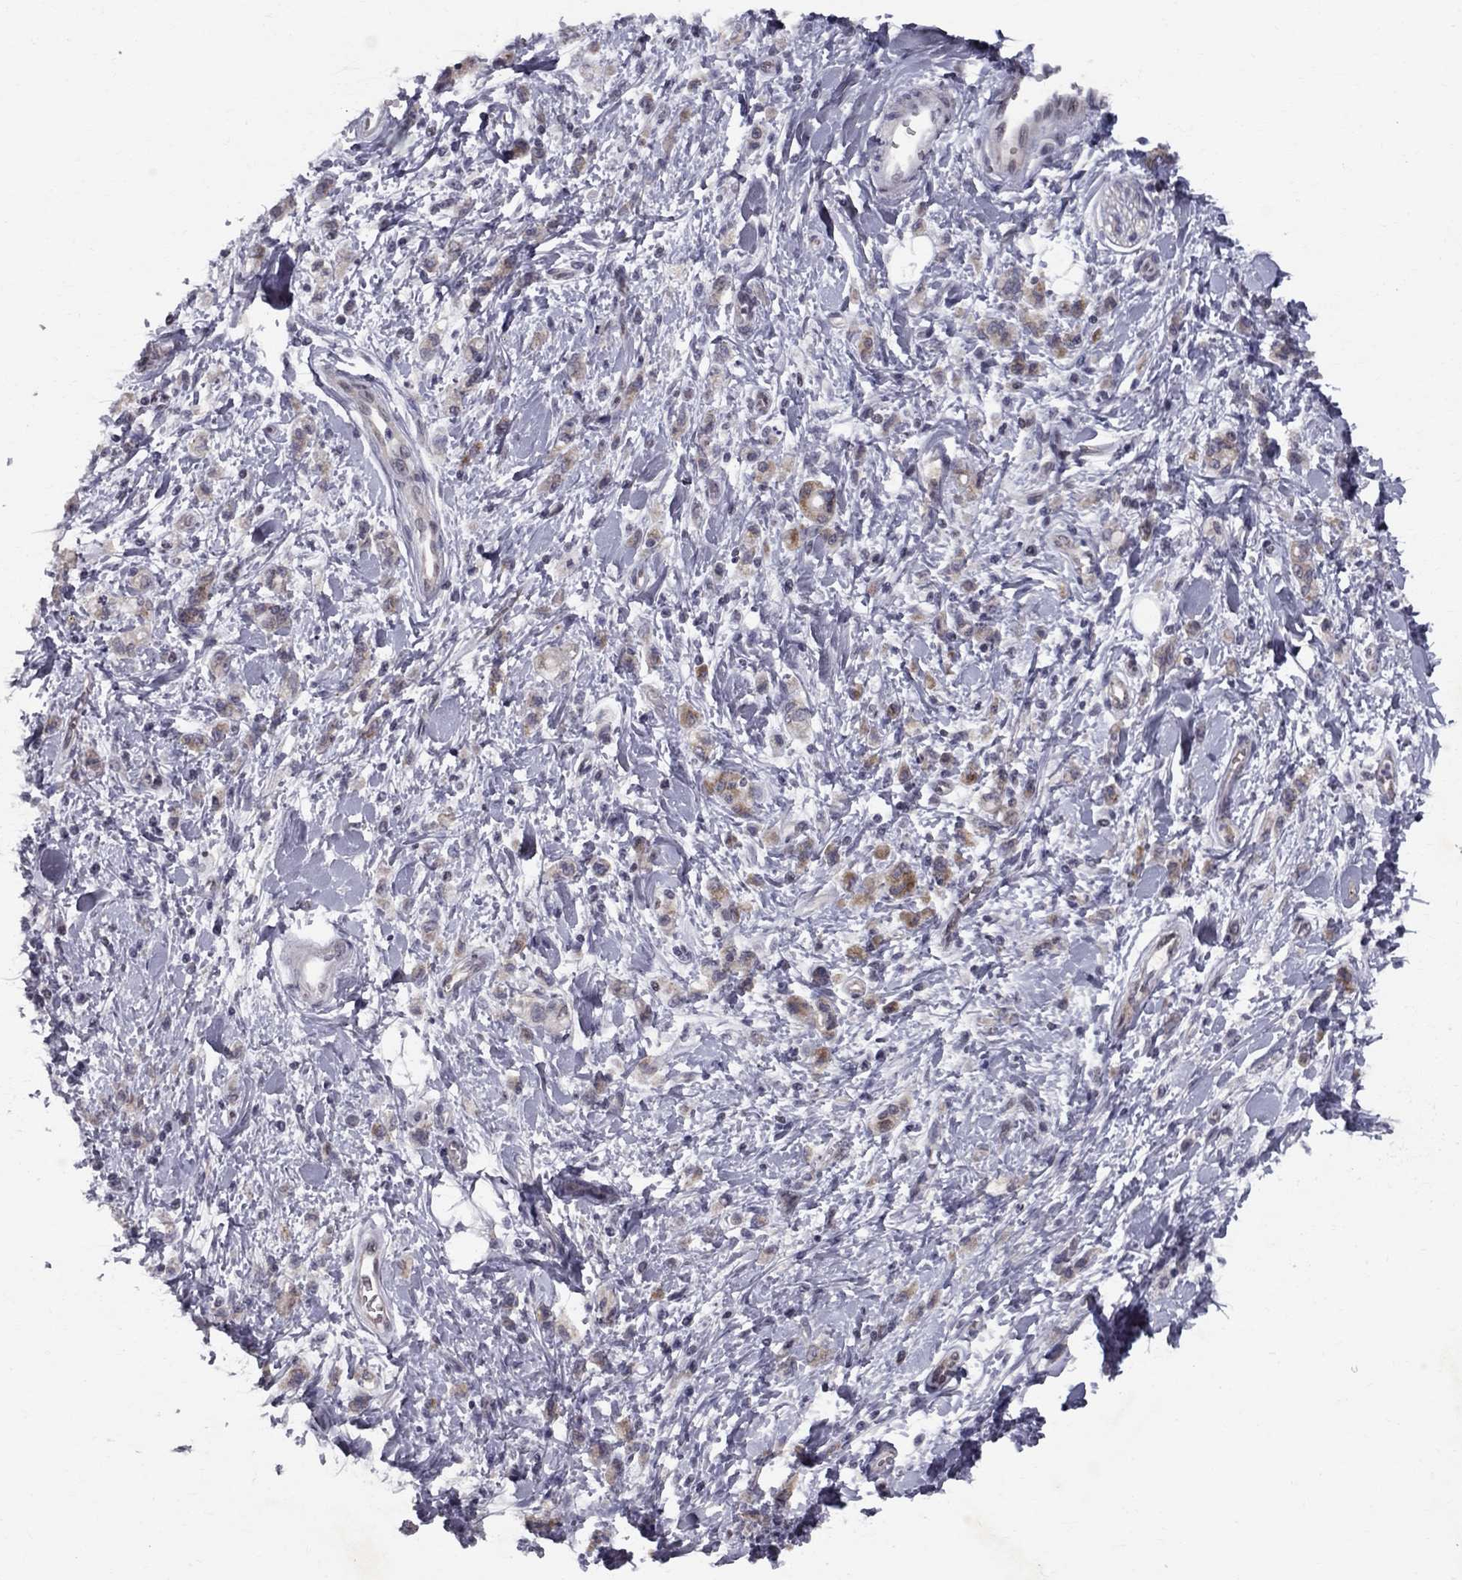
{"staining": {"intensity": "moderate", "quantity": "<25%", "location": "cytoplasmic/membranous"}, "tissue": "stomach cancer", "cell_type": "Tumor cells", "image_type": "cancer", "snomed": [{"axis": "morphology", "description": "Adenocarcinoma, NOS"}, {"axis": "topography", "description": "Stomach"}], "caption": "Adenocarcinoma (stomach) was stained to show a protein in brown. There is low levels of moderate cytoplasmic/membranous positivity in approximately <25% of tumor cells. Nuclei are stained in blue.", "gene": "CLIC6", "patient": {"sex": "male", "age": 77}}